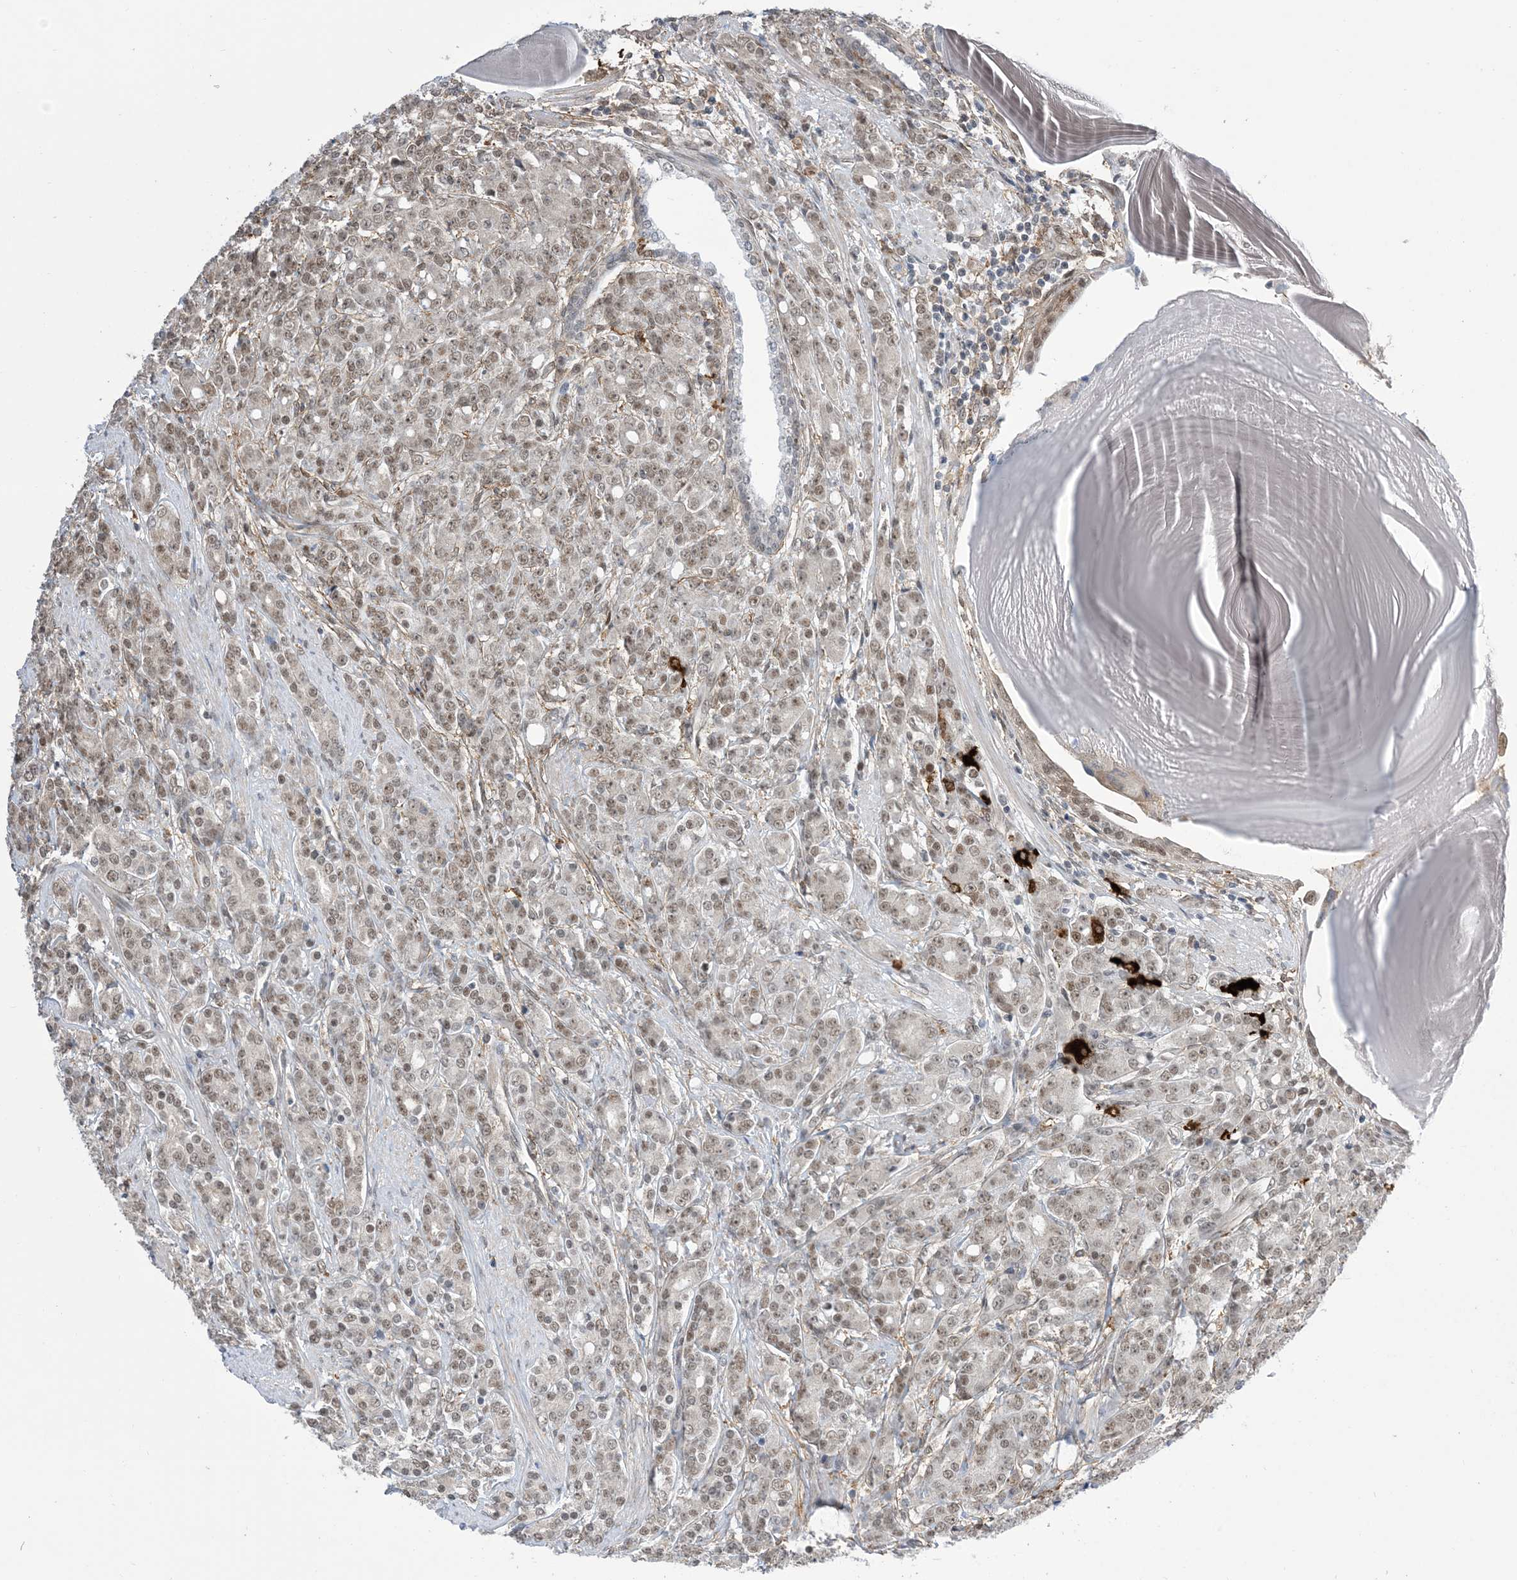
{"staining": {"intensity": "weak", "quantity": "25%-75%", "location": "nuclear"}, "tissue": "prostate cancer", "cell_type": "Tumor cells", "image_type": "cancer", "snomed": [{"axis": "morphology", "description": "Adenocarcinoma, High grade"}, {"axis": "topography", "description": "Prostate"}], "caption": "Approximately 25%-75% of tumor cells in human prostate high-grade adenocarcinoma demonstrate weak nuclear protein staining as visualized by brown immunohistochemical staining.", "gene": "ZNF8", "patient": {"sex": "male", "age": 62}}